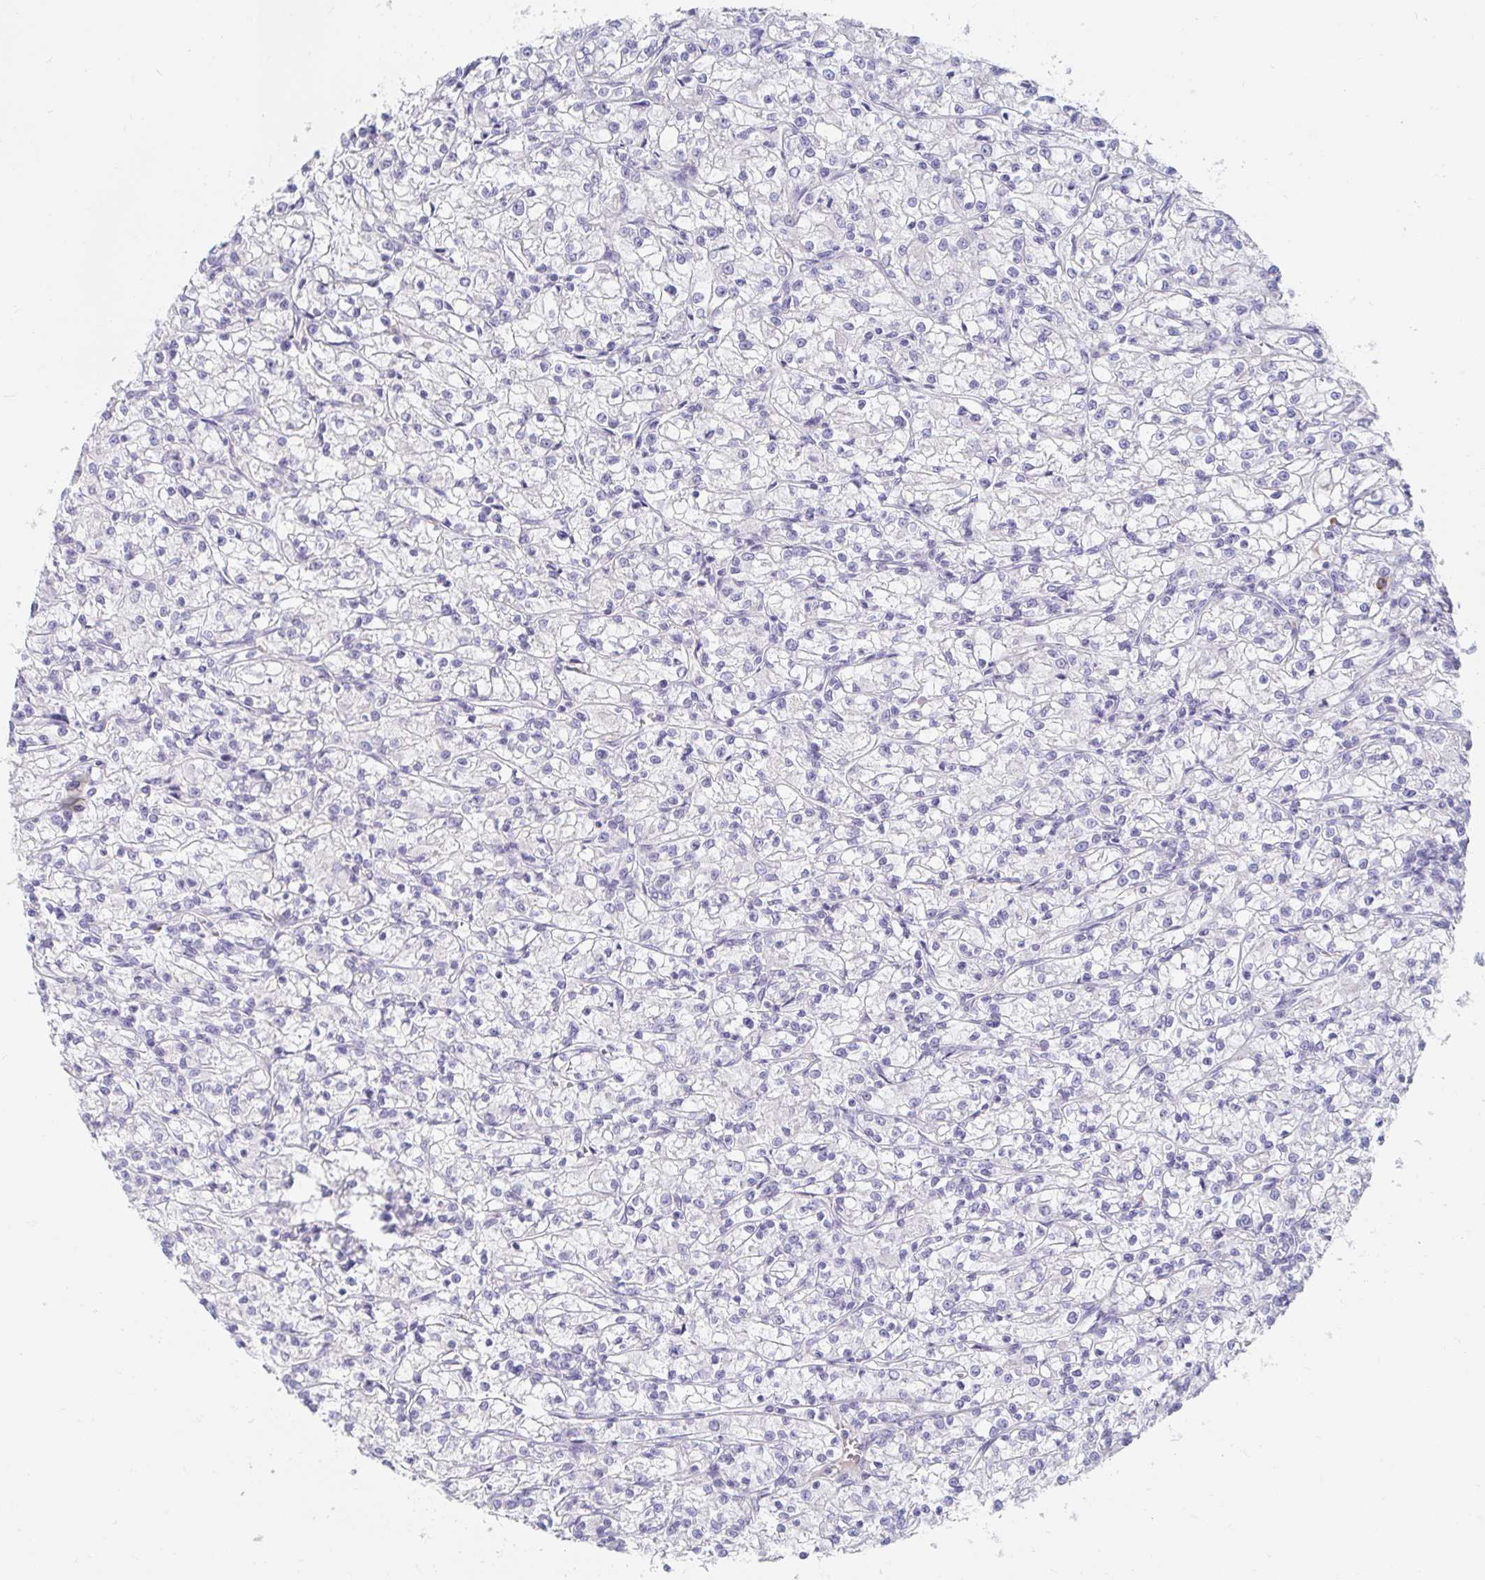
{"staining": {"intensity": "negative", "quantity": "none", "location": "none"}, "tissue": "renal cancer", "cell_type": "Tumor cells", "image_type": "cancer", "snomed": [{"axis": "morphology", "description": "Adenocarcinoma, NOS"}, {"axis": "topography", "description": "Kidney"}], "caption": "A high-resolution photomicrograph shows immunohistochemistry staining of renal adenocarcinoma, which shows no significant expression in tumor cells.", "gene": "MYLK2", "patient": {"sex": "female", "age": 59}}